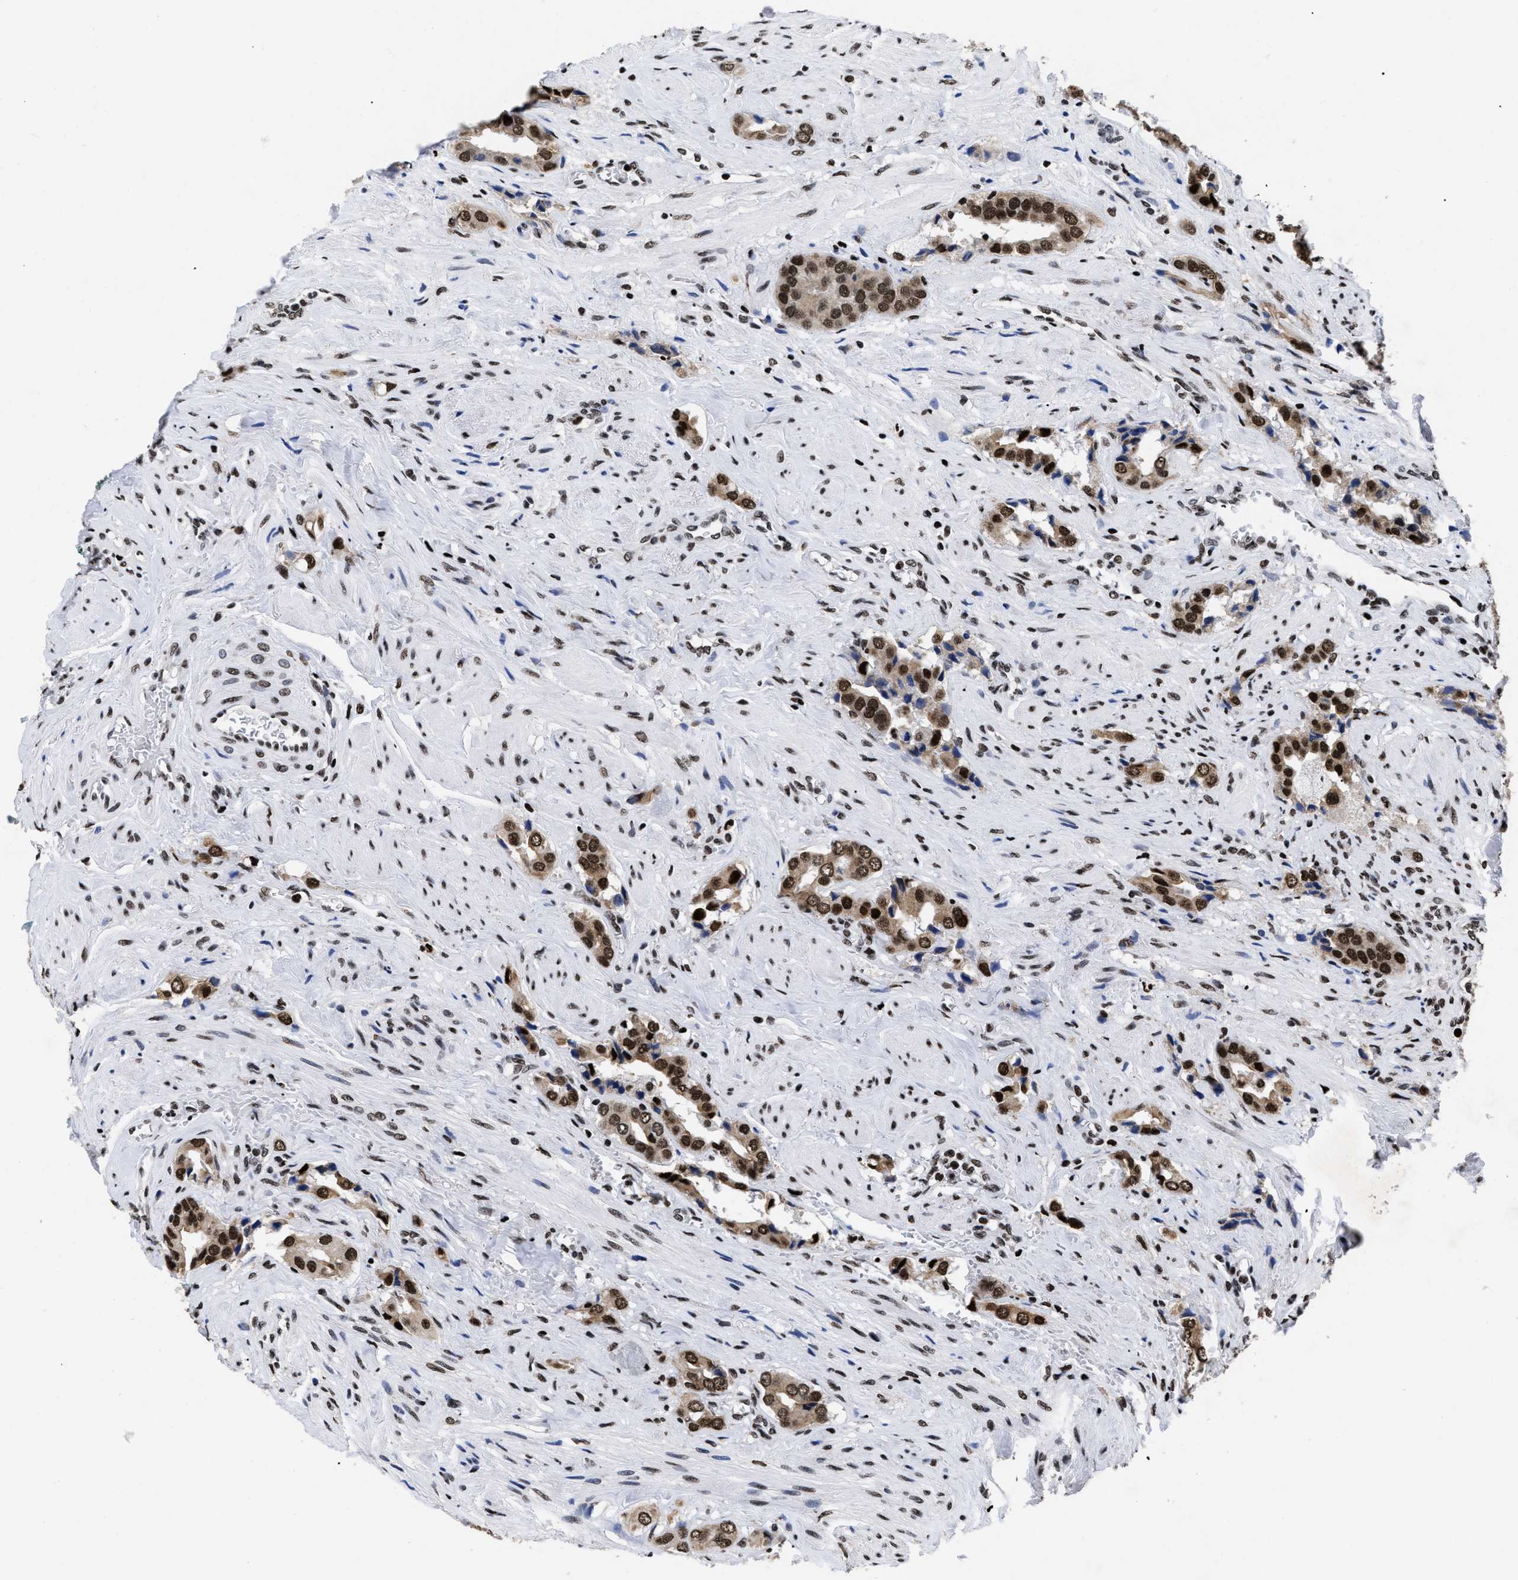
{"staining": {"intensity": "strong", "quantity": ">75%", "location": "cytoplasmic/membranous,nuclear"}, "tissue": "prostate cancer", "cell_type": "Tumor cells", "image_type": "cancer", "snomed": [{"axis": "morphology", "description": "Adenocarcinoma, High grade"}, {"axis": "topography", "description": "Prostate"}], "caption": "Immunohistochemistry (IHC) micrograph of prostate adenocarcinoma (high-grade) stained for a protein (brown), which exhibits high levels of strong cytoplasmic/membranous and nuclear expression in about >75% of tumor cells.", "gene": "CALHM3", "patient": {"sex": "male", "age": 52}}